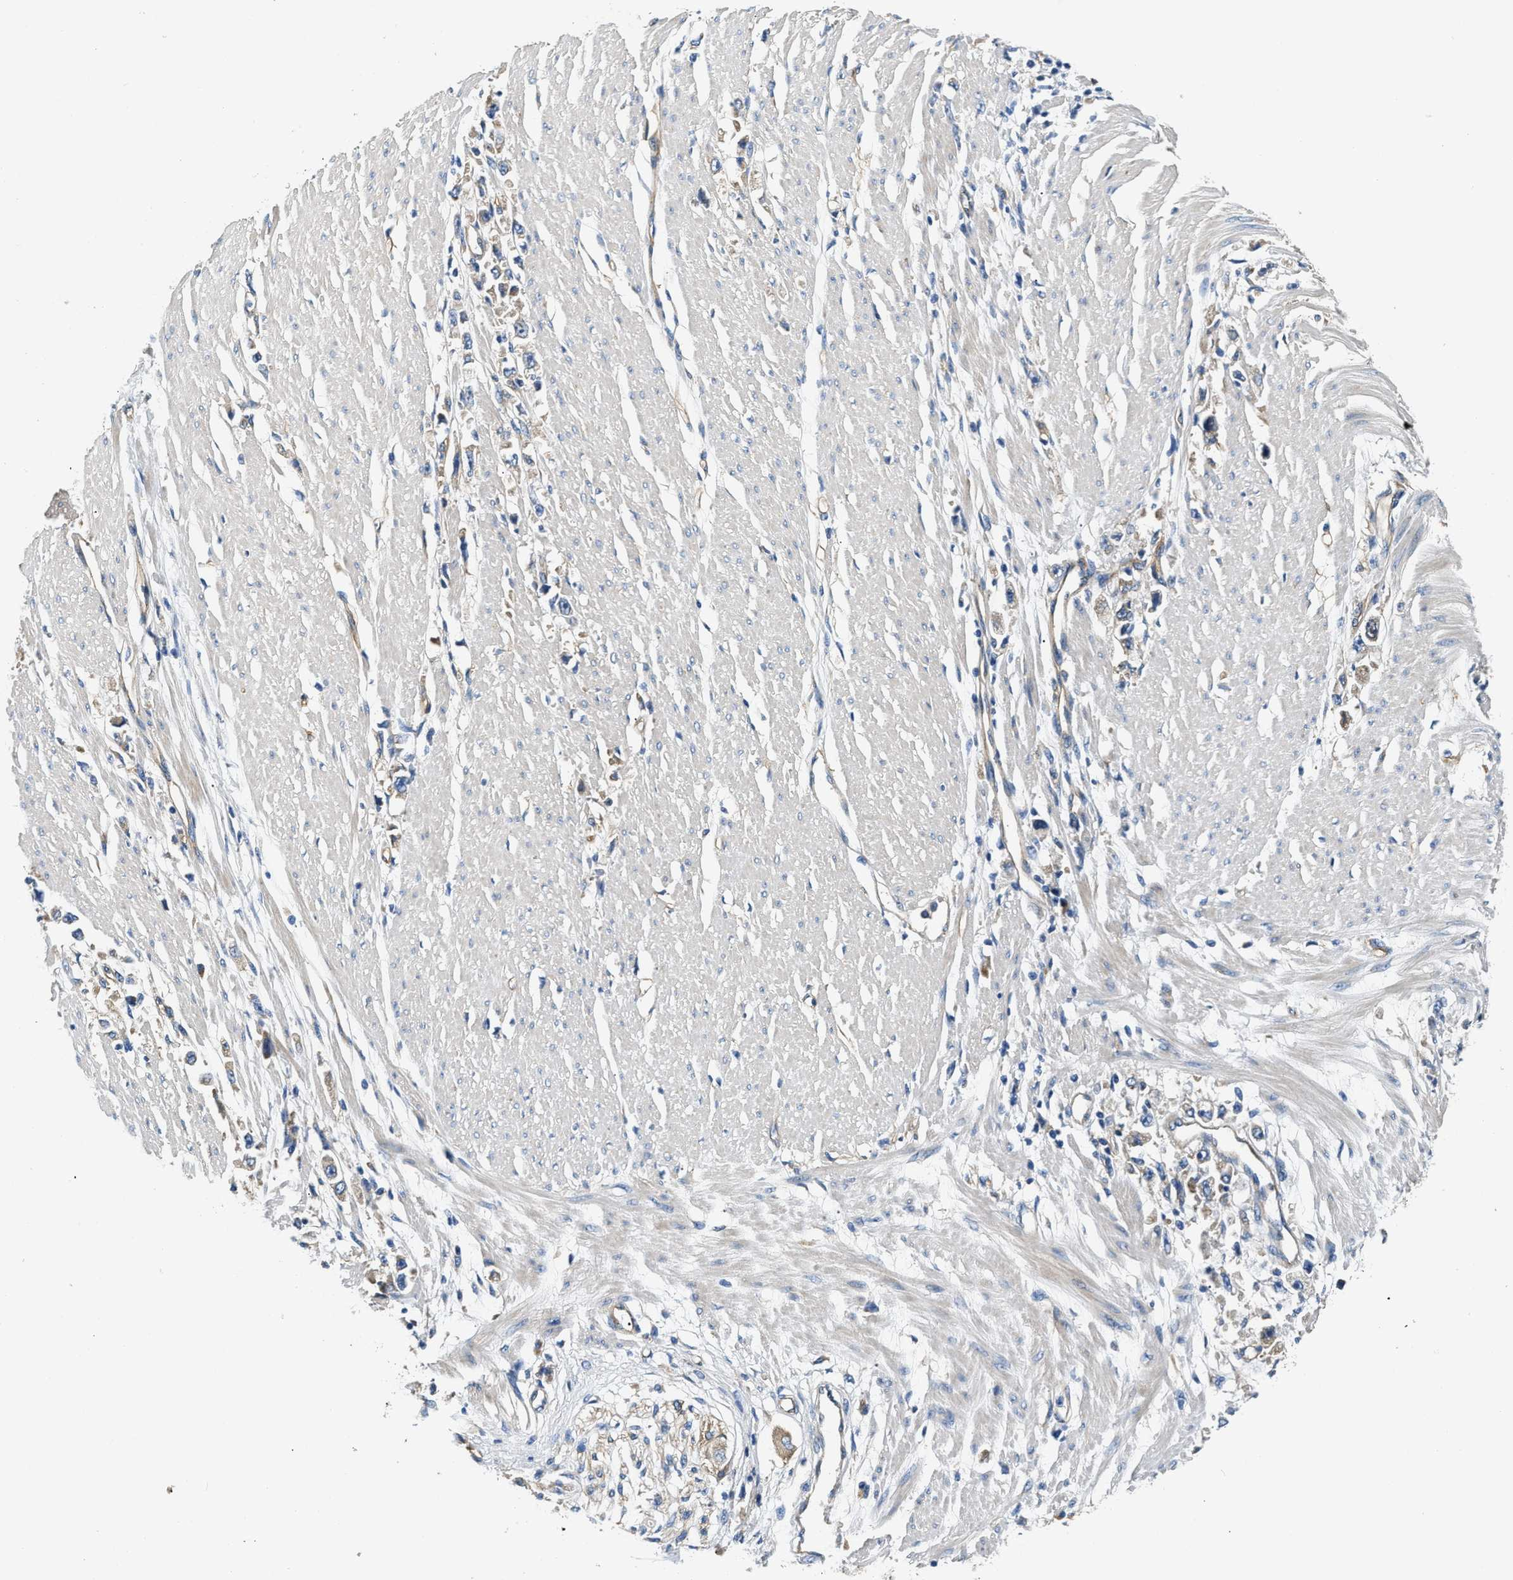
{"staining": {"intensity": "moderate", "quantity": "<25%", "location": "cytoplasmic/membranous"}, "tissue": "stomach cancer", "cell_type": "Tumor cells", "image_type": "cancer", "snomed": [{"axis": "morphology", "description": "Adenocarcinoma, NOS"}, {"axis": "topography", "description": "Stomach"}], "caption": "Stomach adenocarcinoma stained for a protein shows moderate cytoplasmic/membranous positivity in tumor cells. (DAB (3,3'-diaminobenzidine) IHC, brown staining for protein, blue staining for nuclei).", "gene": "CSDE1", "patient": {"sex": "female", "age": 59}}